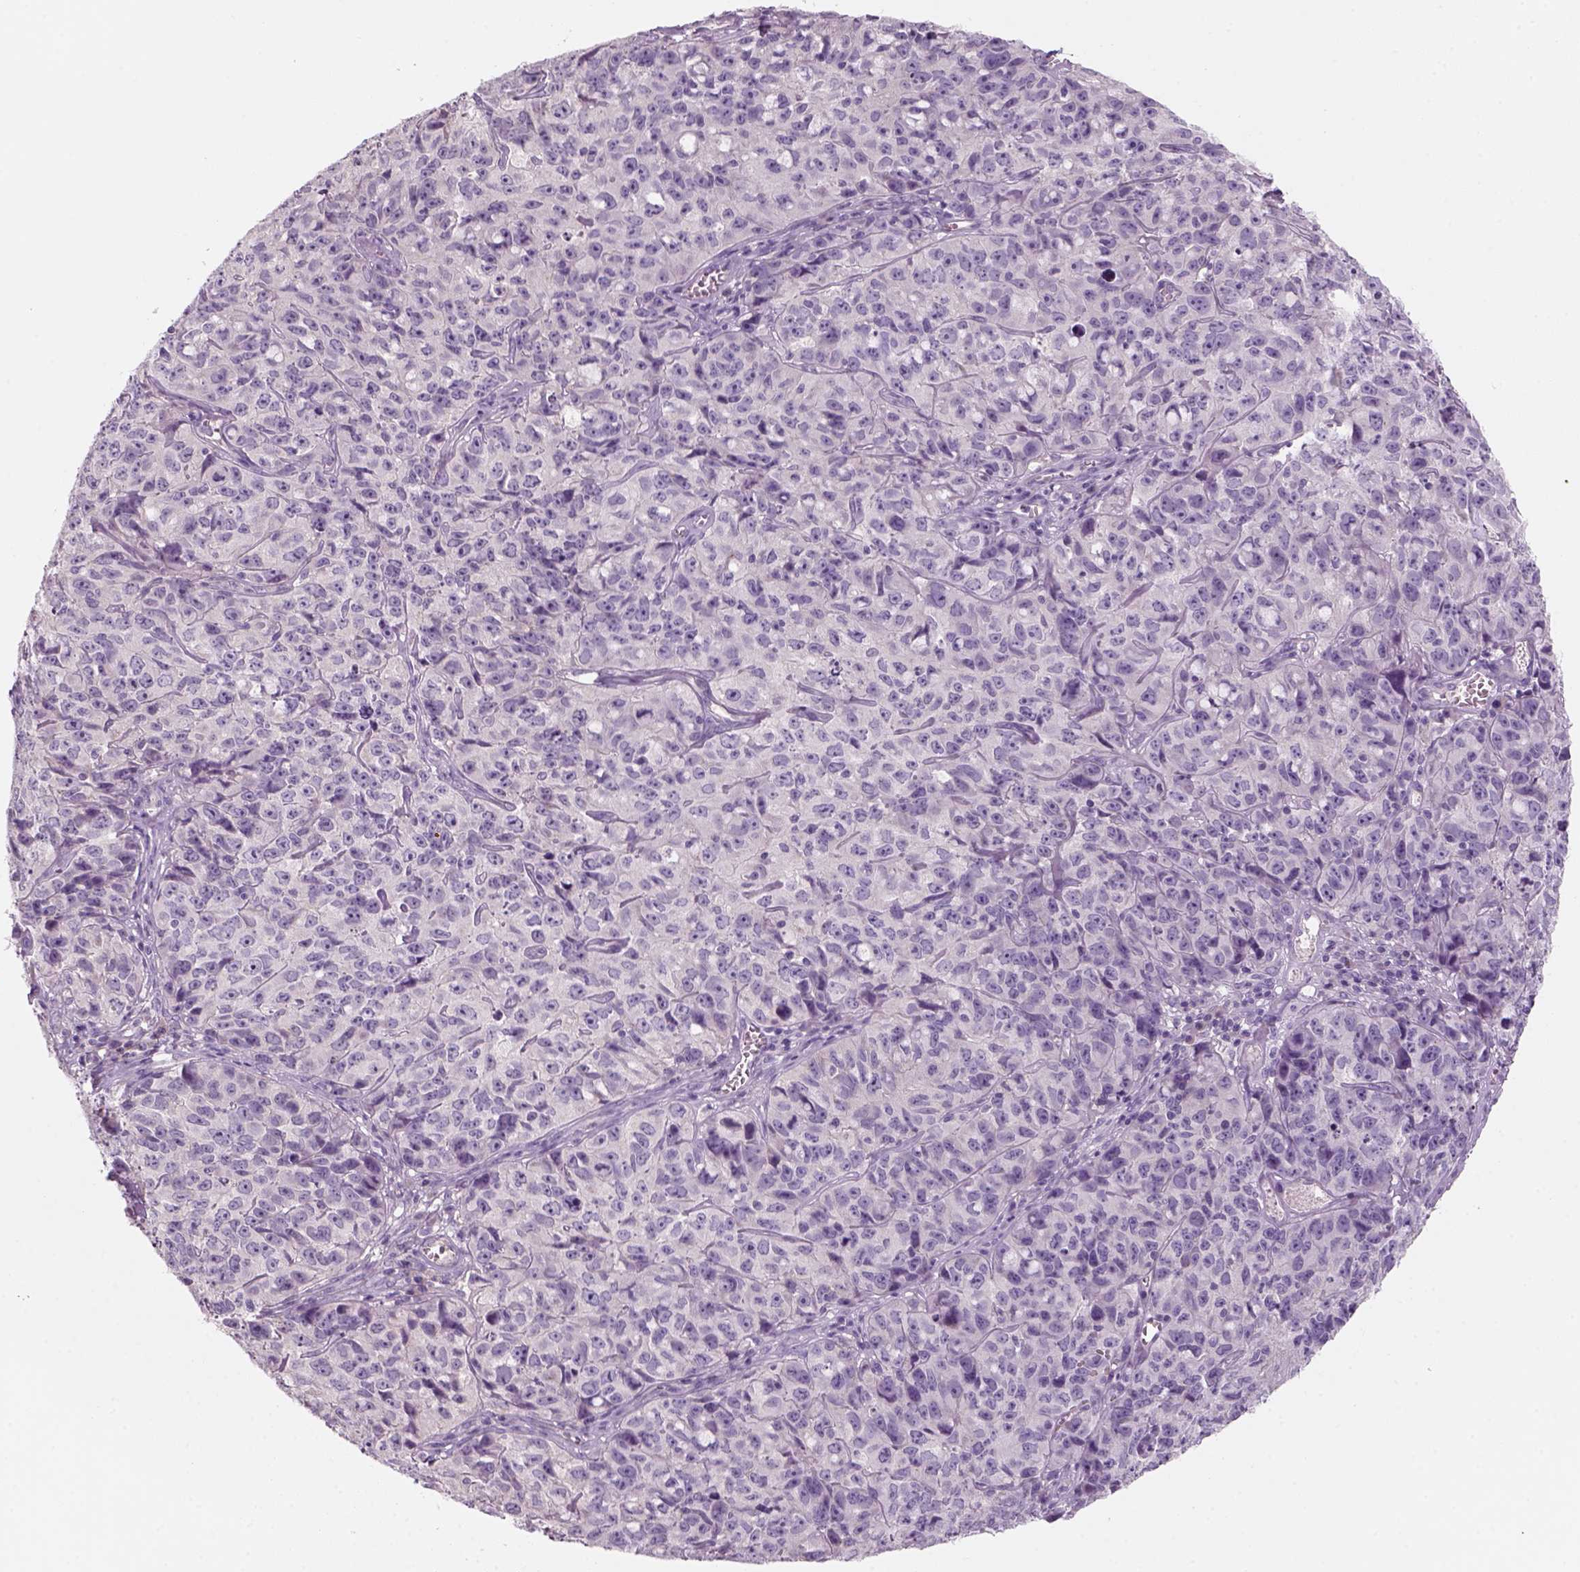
{"staining": {"intensity": "negative", "quantity": "none", "location": "none"}, "tissue": "cervical cancer", "cell_type": "Tumor cells", "image_type": "cancer", "snomed": [{"axis": "morphology", "description": "Squamous cell carcinoma, NOS"}, {"axis": "topography", "description": "Cervix"}], "caption": "Human cervical cancer stained for a protein using IHC reveals no positivity in tumor cells.", "gene": "KRT25", "patient": {"sex": "female", "age": 28}}